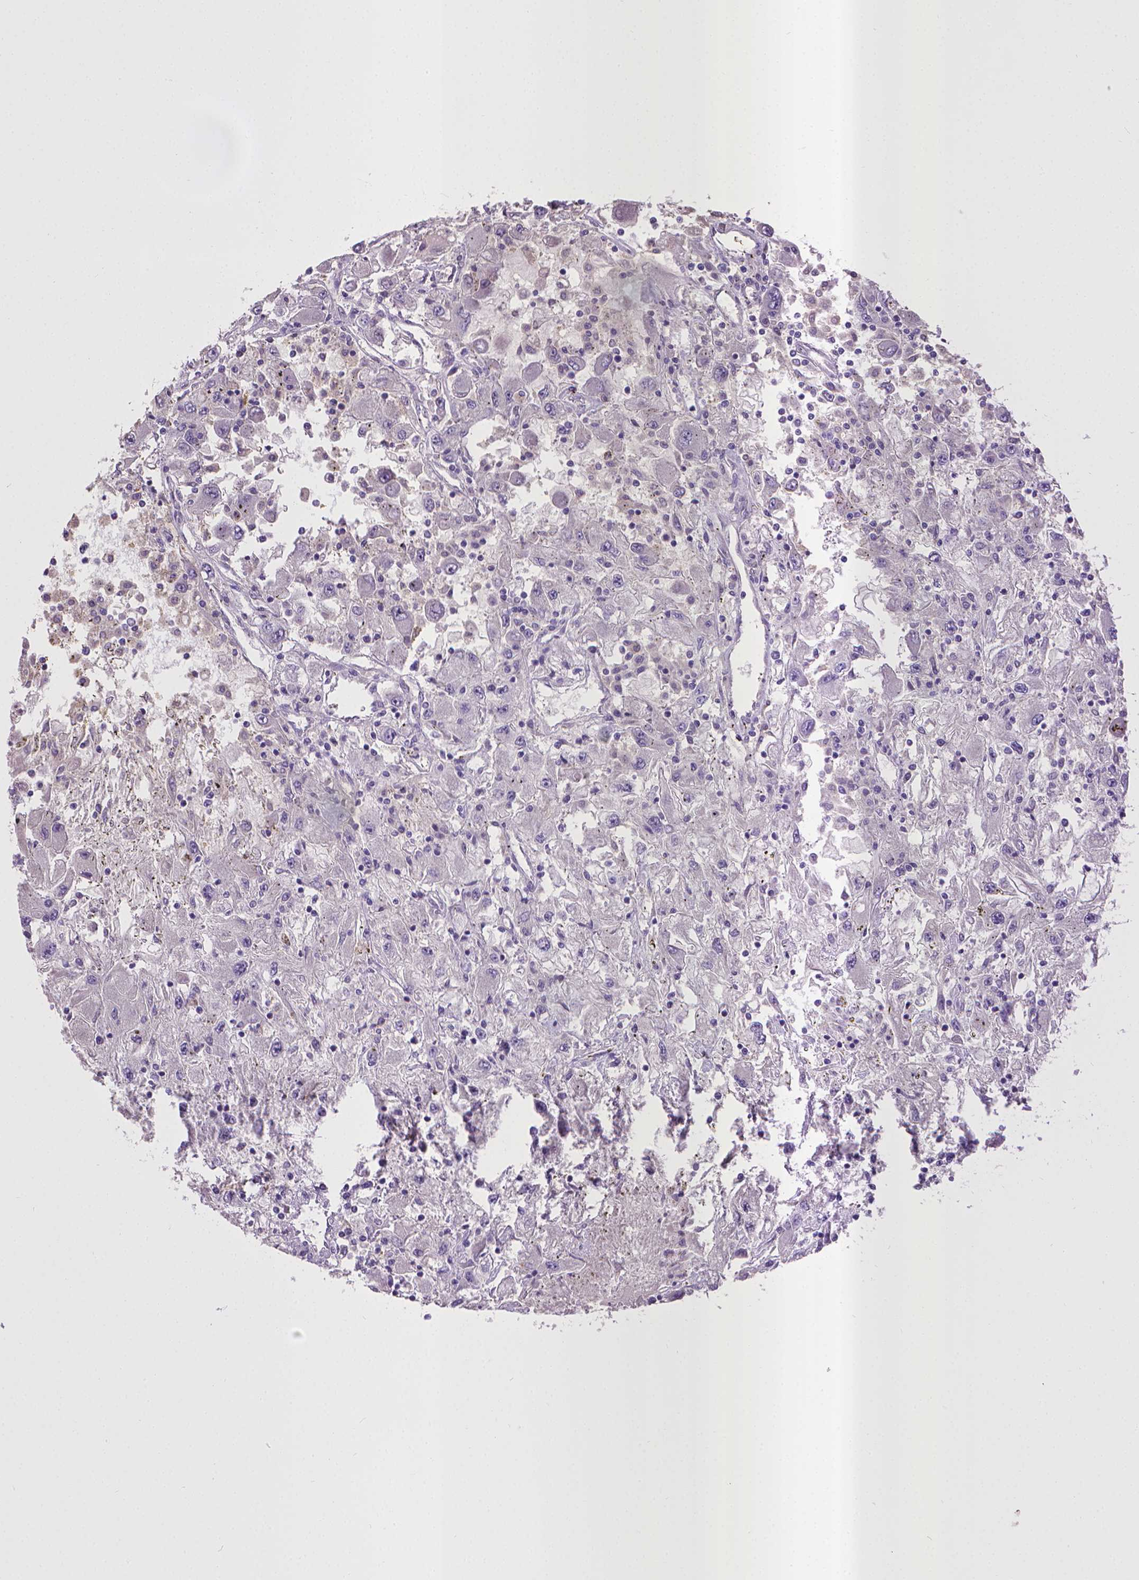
{"staining": {"intensity": "negative", "quantity": "none", "location": "none"}, "tissue": "renal cancer", "cell_type": "Tumor cells", "image_type": "cancer", "snomed": [{"axis": "morphology", "description": "Adenocarcinoma, NOS"}, {"axis": "topography", "description": "Kidney"}], "caption": "Human renal cancer (adenocarcinoma) stained for a protein using immunohistochemistry shows no staining in tumor cells.", "gene": "CPM", "patient": {"sex": "female", "age": 67}}